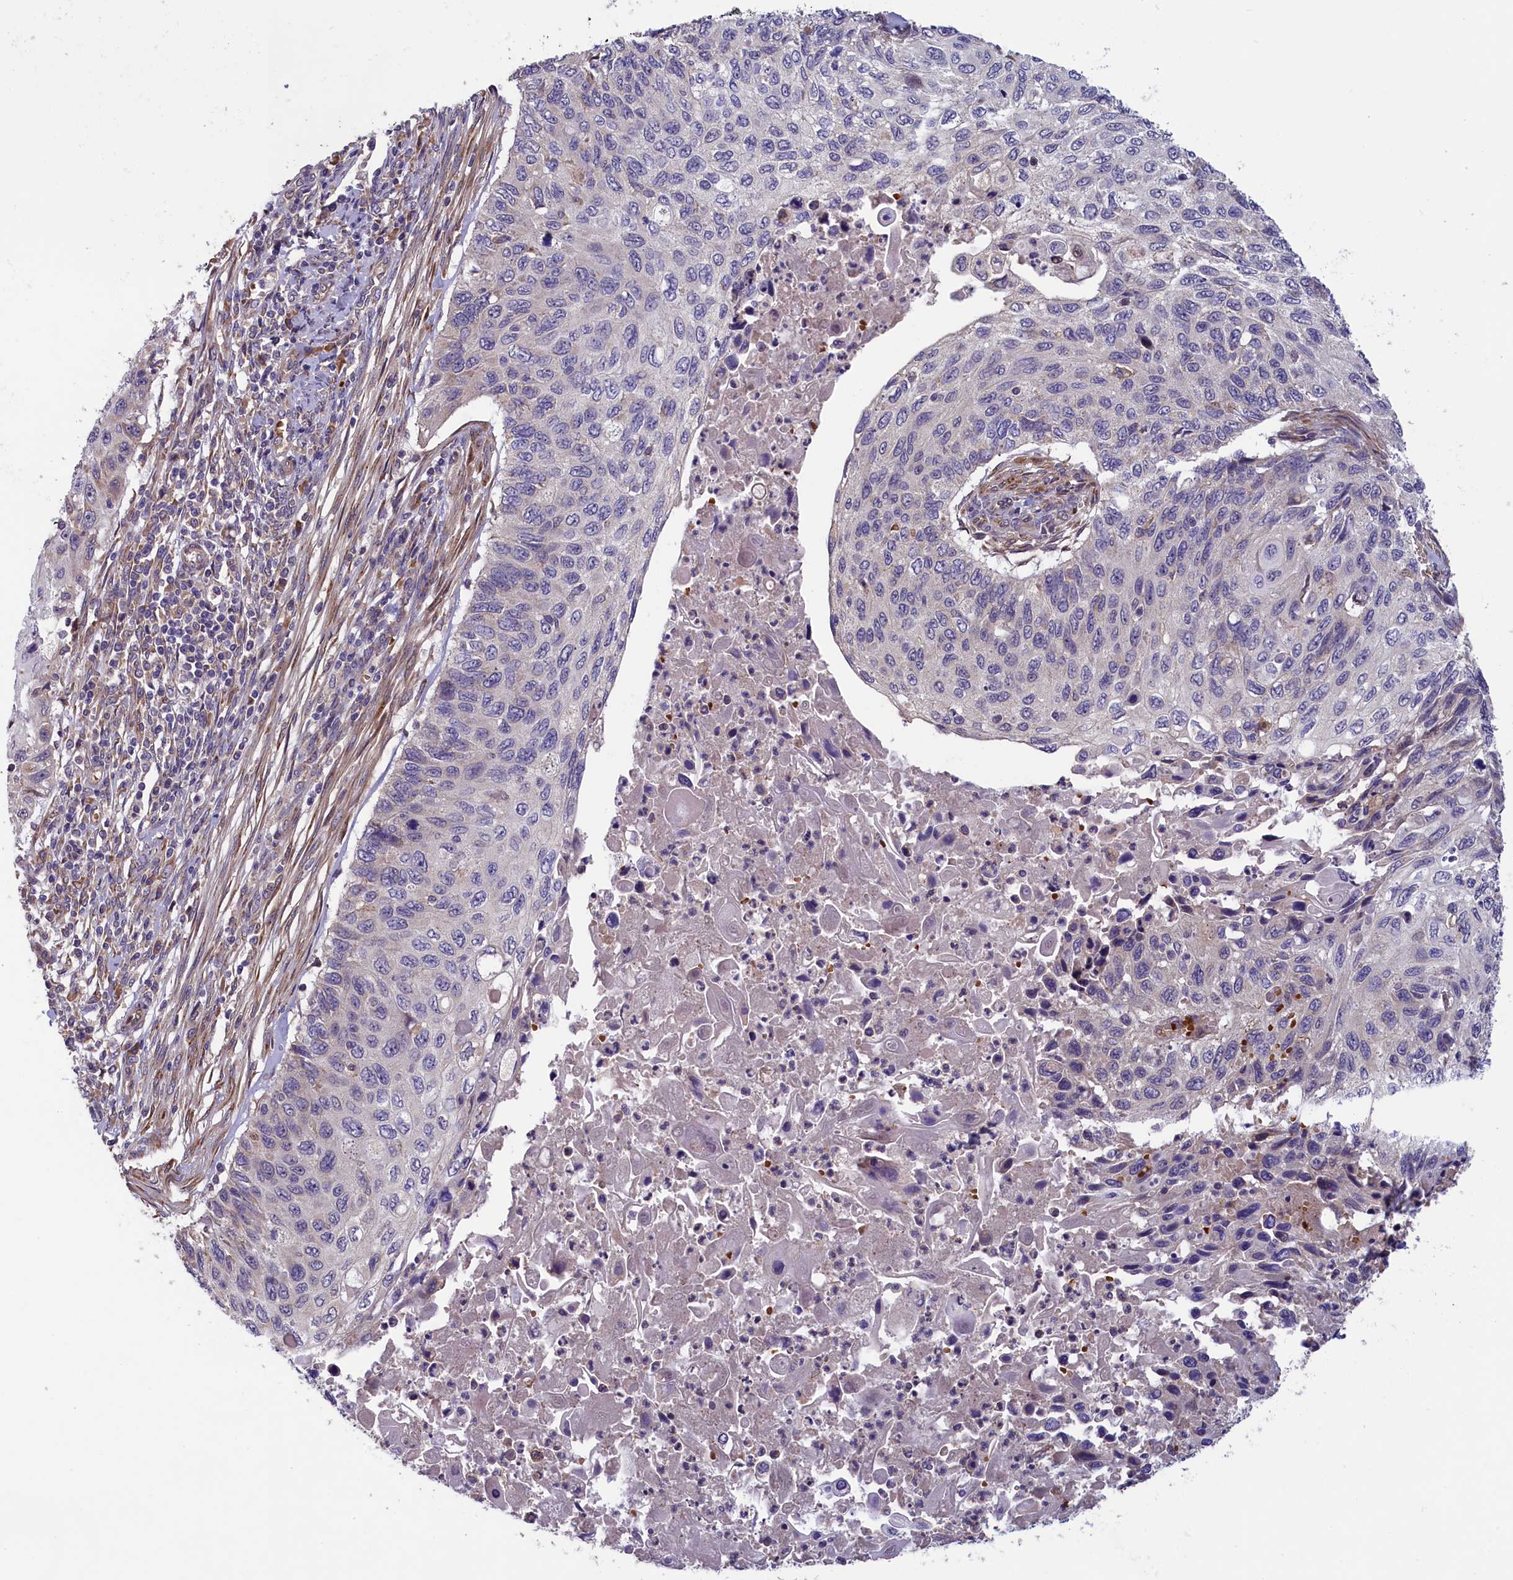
{"staining": {"intensity": "negative", "quantity": "none", "location": "none"}, "tissue": "cervical cancer", "cell_type": "Tumor cells", "image_type": "cancer", "snomed": [{"axis": "morphology", "description": "Squamous cell carcinoma, NOS"}, {"axis": "topography", "description": "Cervix"}], "caption": "Tumor cells show no significant protein positivity in cervical cancer.", "gene": "CCDC9B", "patient": {"sex": "female", "age": 70}}